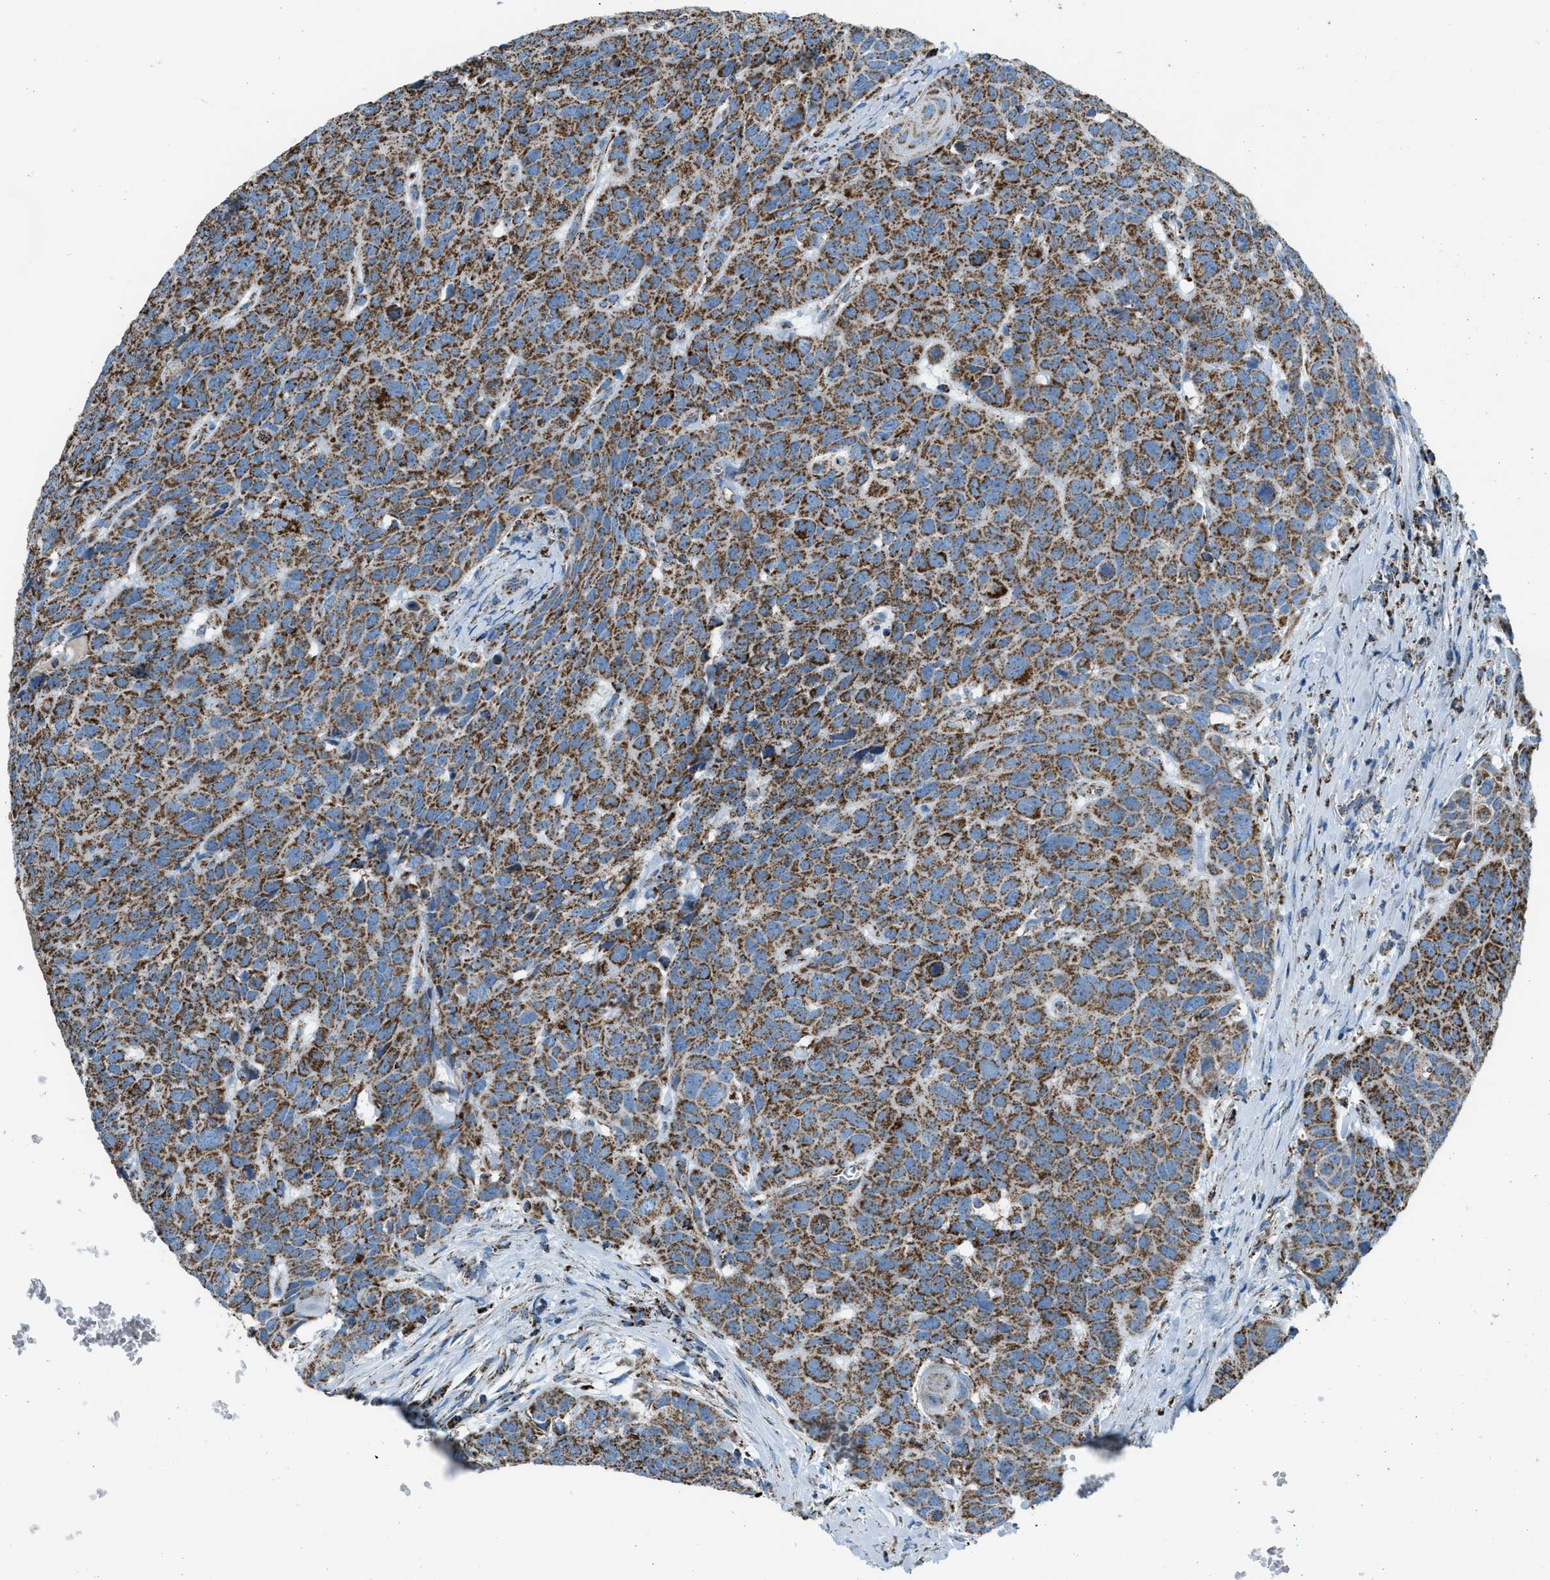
{"staining": {"intensity": "strong", "quantity": ">75%", "location": "cytoplasmic/membranous"}, "tissue": "head and neck cancer", "cell_type": "Tumor cells", "image_type": "cancer", "snomed": [{"axis": "morphology", "description": "Squamous cell carcinoma, NOS"}, {"axis": "topography", "description": "Head-Neck"}], "caption": "Squamous cell carcinoma (head and neck) stained with DAB IHC displays high levels of strong cytoplasmic/membranous expression in approximately >75% of tumor cells.", "gene": "MDH2", "patient": {"sex": "male", "age": 66}}